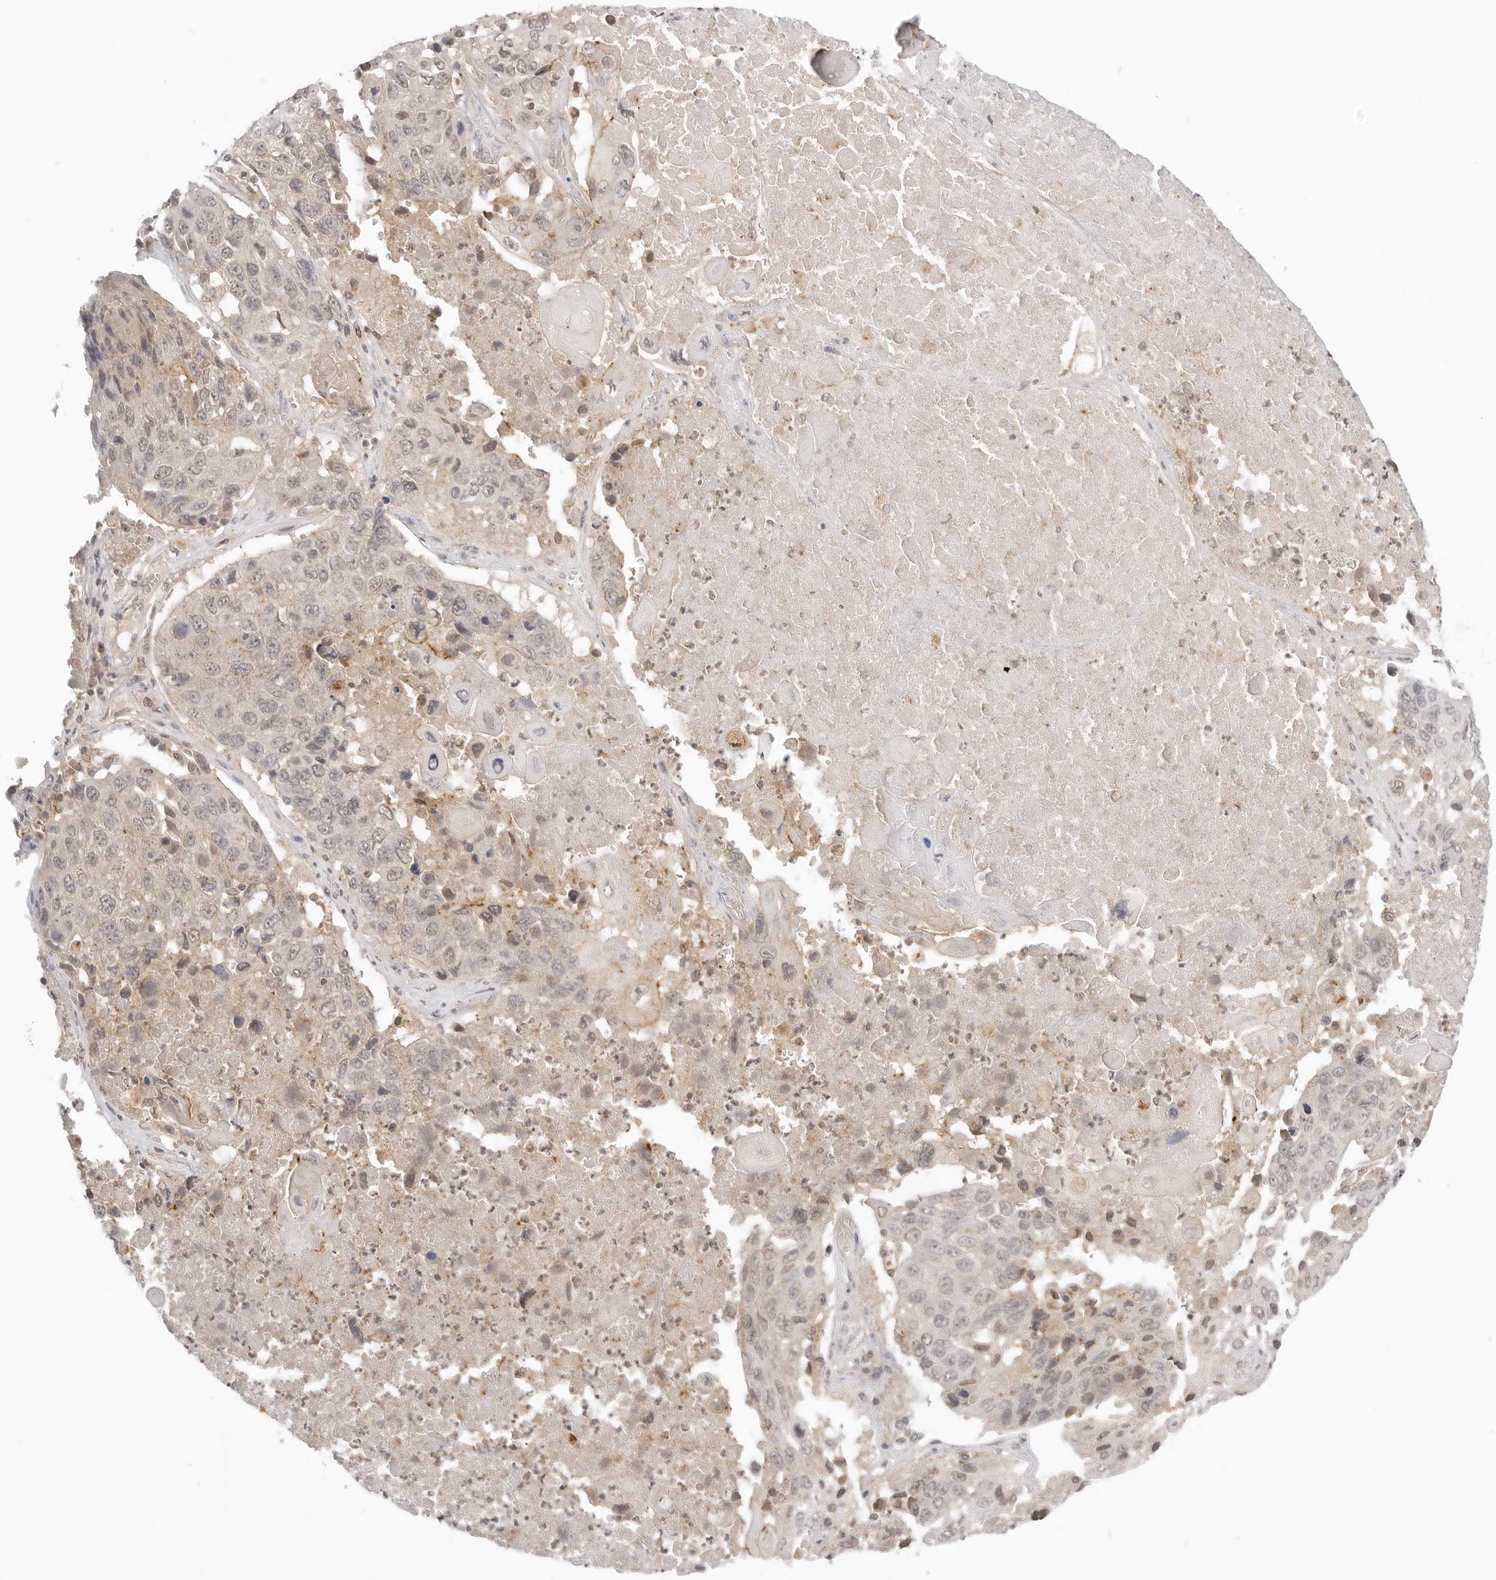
{"staining": {"intensity": "negative", "quantity": "none", "location": "none"}, "tissue": "lung cancer", "cell_type": "Tumor cells", "image_type": "cancer", "snomed": [{"axis": "morphology", "description": "Squamous cell carcinoma, NOS"}, {"axis": "topography", "description": "Lung"}], "caption": "Tumor cells show no significant protein staining in lung squamous cell carcinoma. (Immunohistochemistry (ihc), brightfield microscopy, high magnification).", "gene": "EPHA1", "patient": {"sex": "male", "age": 61}}